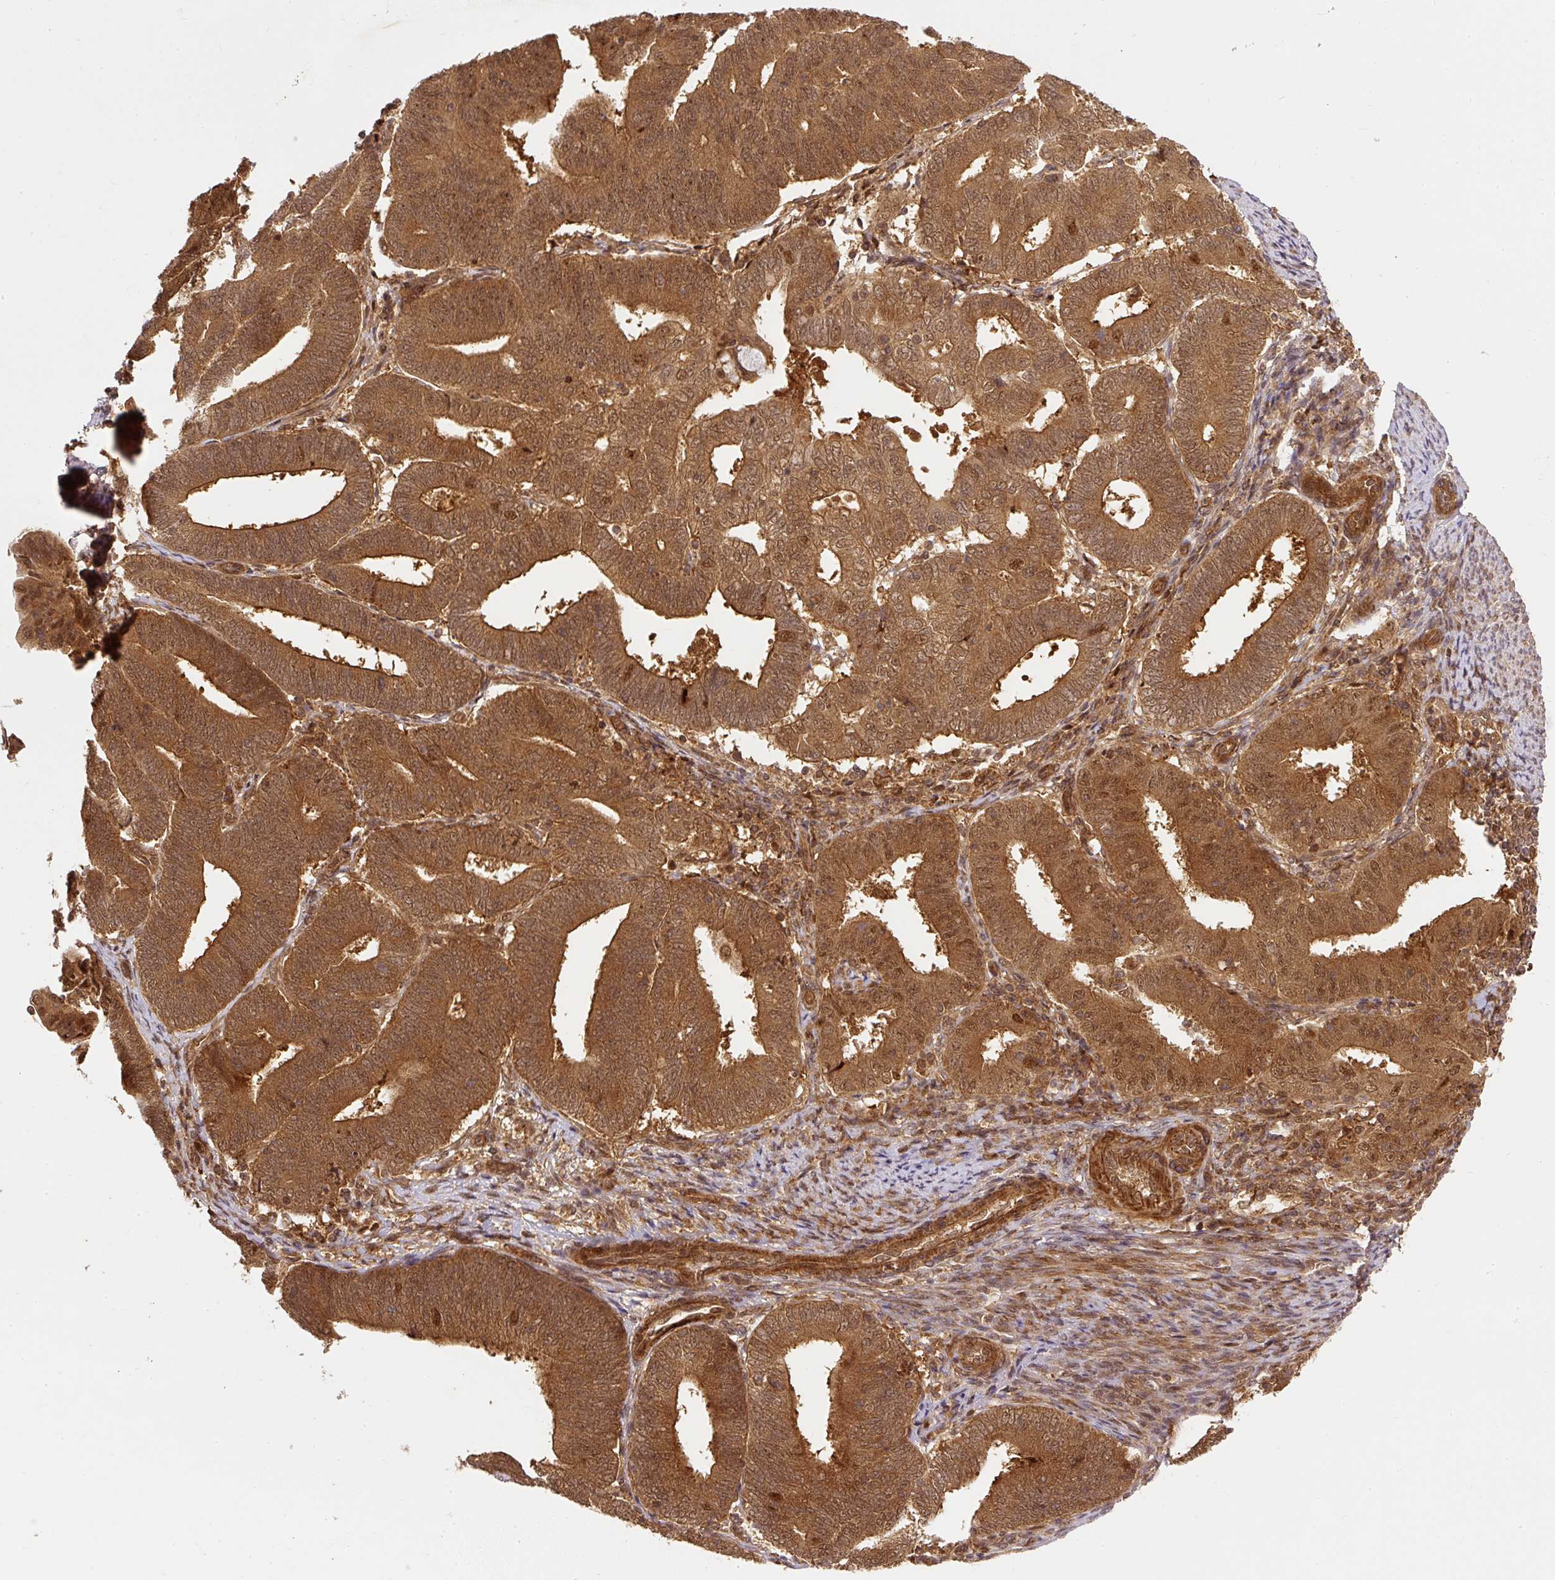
{"staining": {"intensity": "moderate", "quantity": ">75%", "location": "cytoplasmic/membranous,nuclear"}, "tissue": "endometrial cancer", "cell_type": "Tumor cells", "image_type": "cancer", "snomed": [{"axis": "morphology", "description": "Adenocarcinoma, NOS"}, {"axis": "topography", "description": "Endometrium"}], "caption": "Protein staining of adenocarcinoma (endometrial) tissue exhibits moderate cytoplasmic/membranous and nuclear expression in about >75% of tumor cells.", "gene": "PSMD1", "patient": {"sex": "female", "age": 70}}